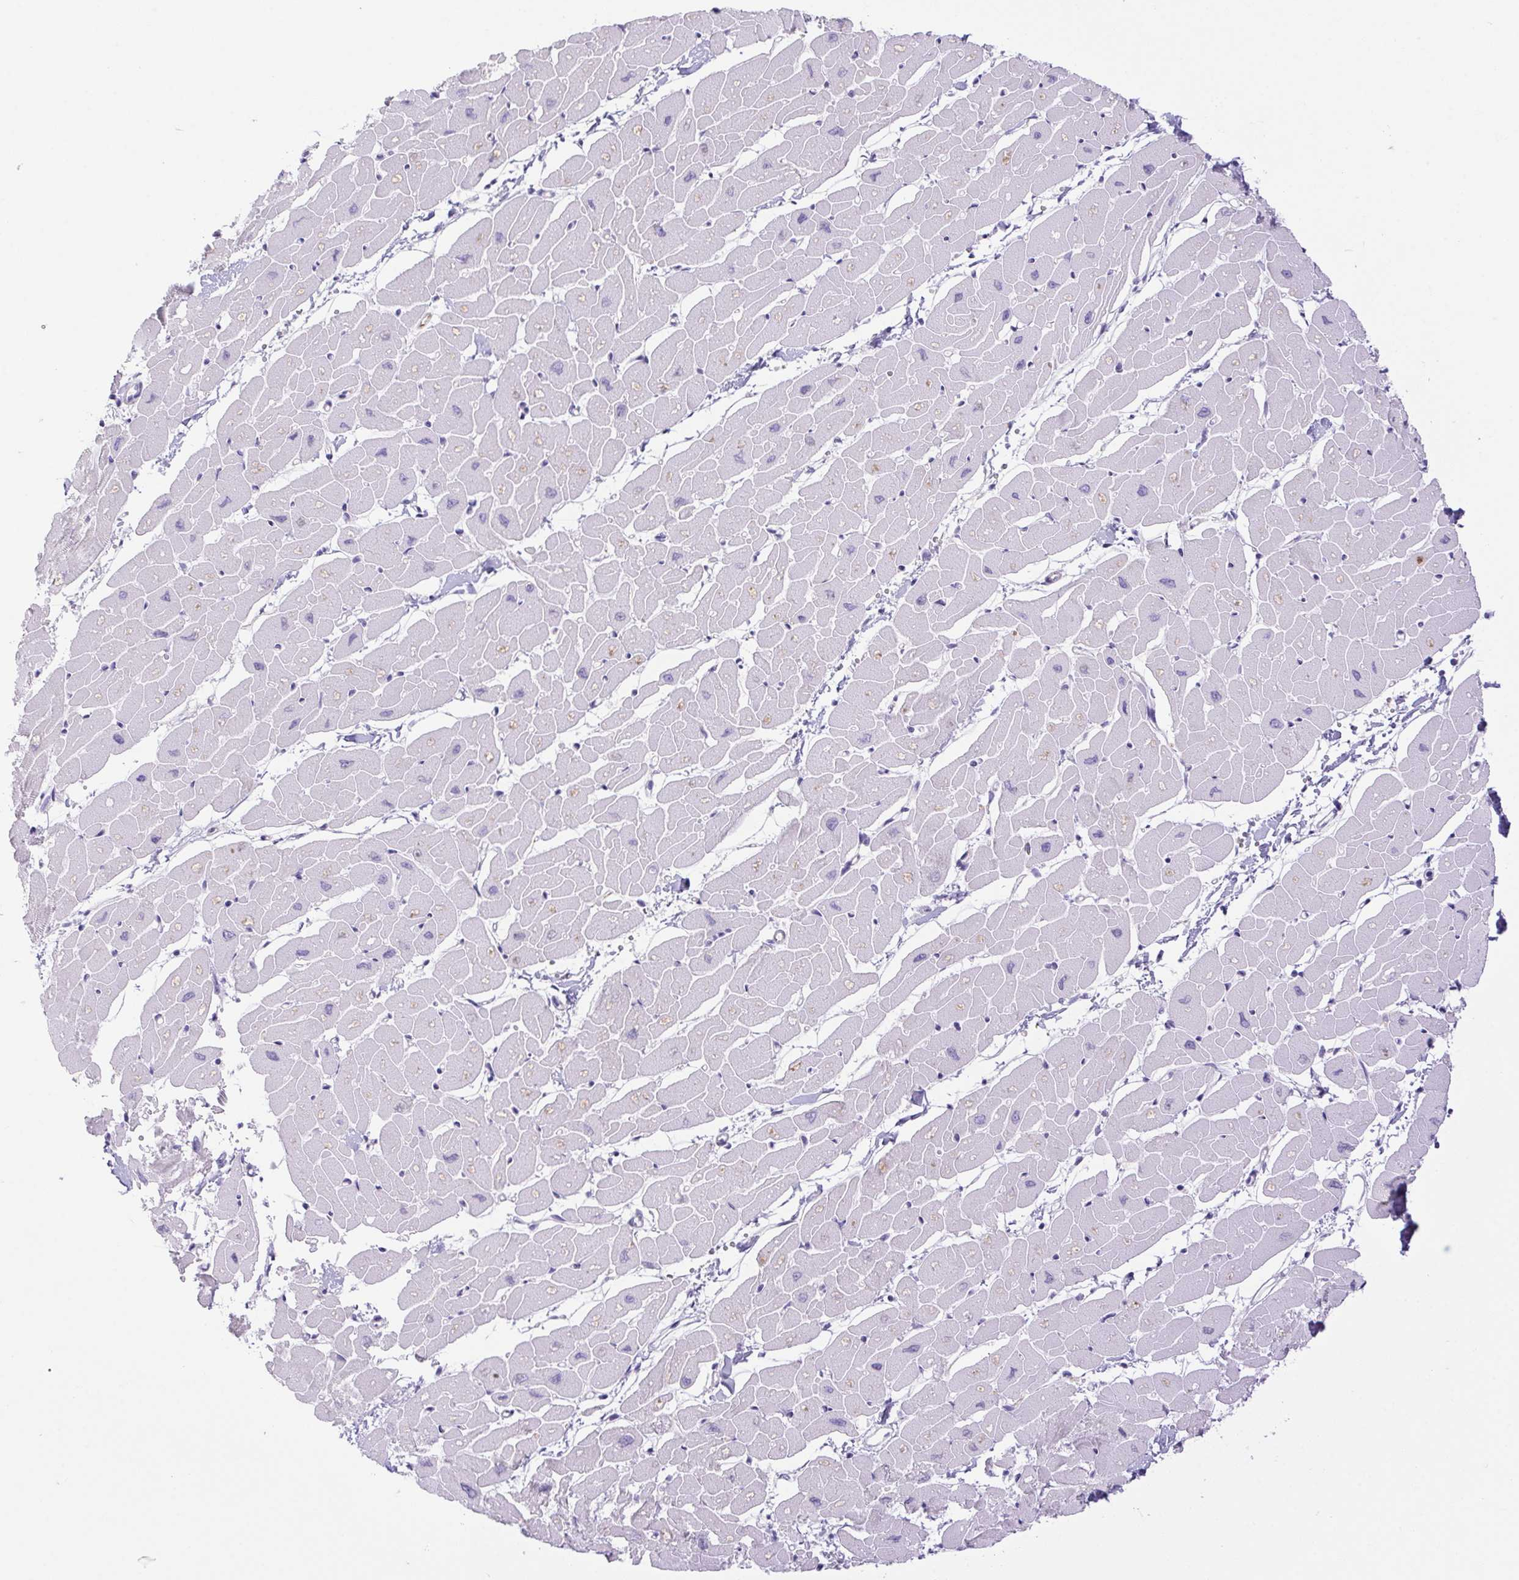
{"staining": {"intensity": "weak", "quantity": "<25%", "location": "cytoplasmic/membranous"}, "tissue": "heart muscle", "cell_type": "Cardiomyocytes", "image_type": "normal", "snomed": [{"axis": "morphology", "description": "Normal tissue, NOS"}, {"axis": "topography", "description": "Heart"}], "caption": "Immunohistochemical staining of unremarkable heart muscle demonstrates no significant positivity in cardiomyocytes. (Stains: DAB IHC with hematoxylin counter stain, Microscopy: brightfield microscopy at high magnification).", "gene": "ERP27", "patient": {"sex": "male", "age": 57}}